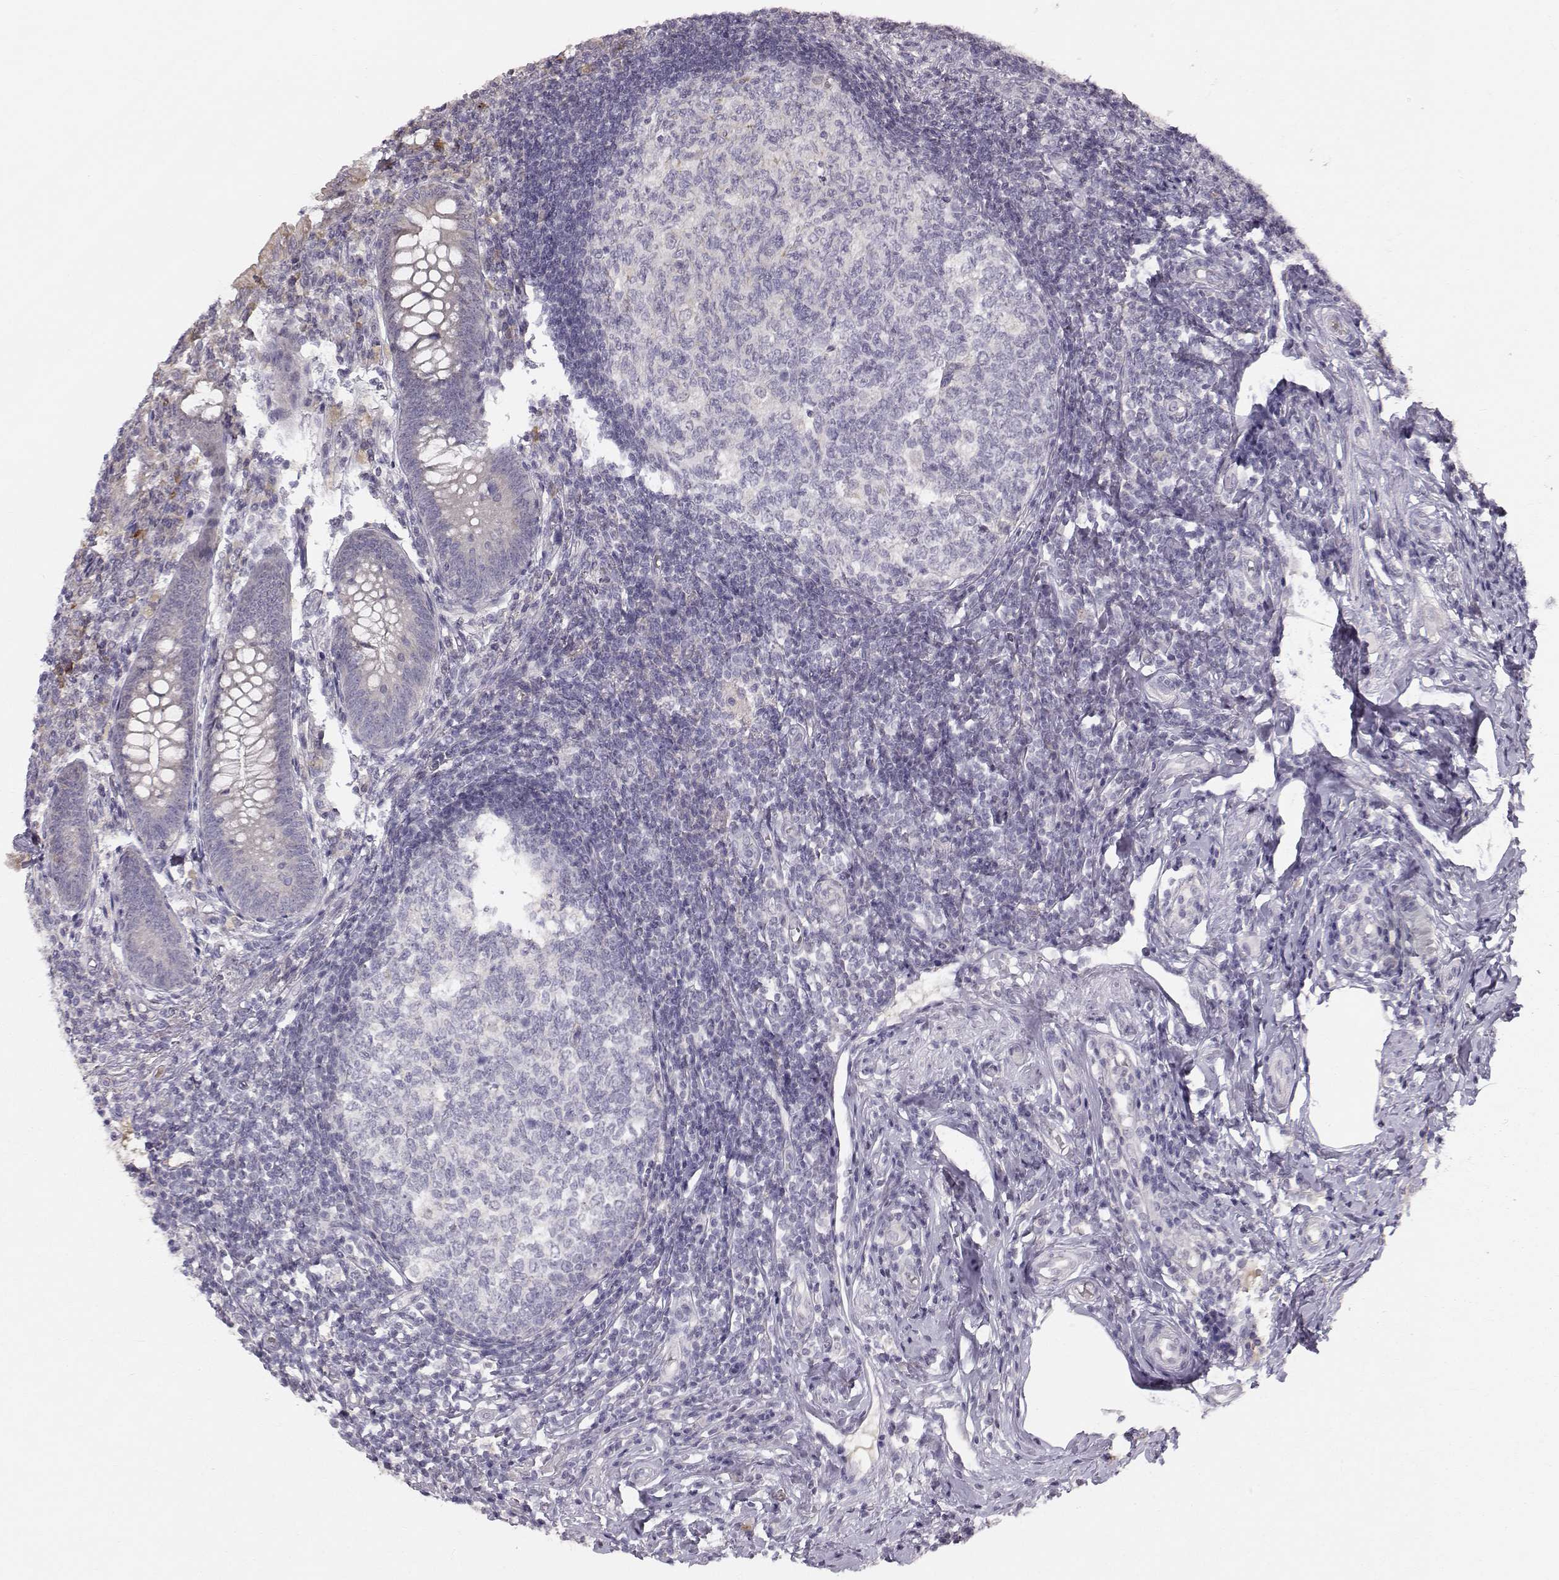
{"staining": {"intensity": "moderate", "quantity": "<25%", "location": "cytoplasmic/membranous"}, "tissue": "appendix", "cell_type": "Glandular cells", "image_type": "normal", "snomed": [{"axis": "morphology", "description": "Normal tissue, NOS"}, {"axis": "morphology", "description": "Inflammation, NOS"}, {"axis": "topography", "description": "Appendix"}], "caption": "Immunohistochemical staining of unremarkable appendix exhibits low levels of moderate cytoplasmic/membranous positivity in approximately <25% of glandular cells.", "gene": "ACSL6", "patient": {"sex": "male", "age": 16}}